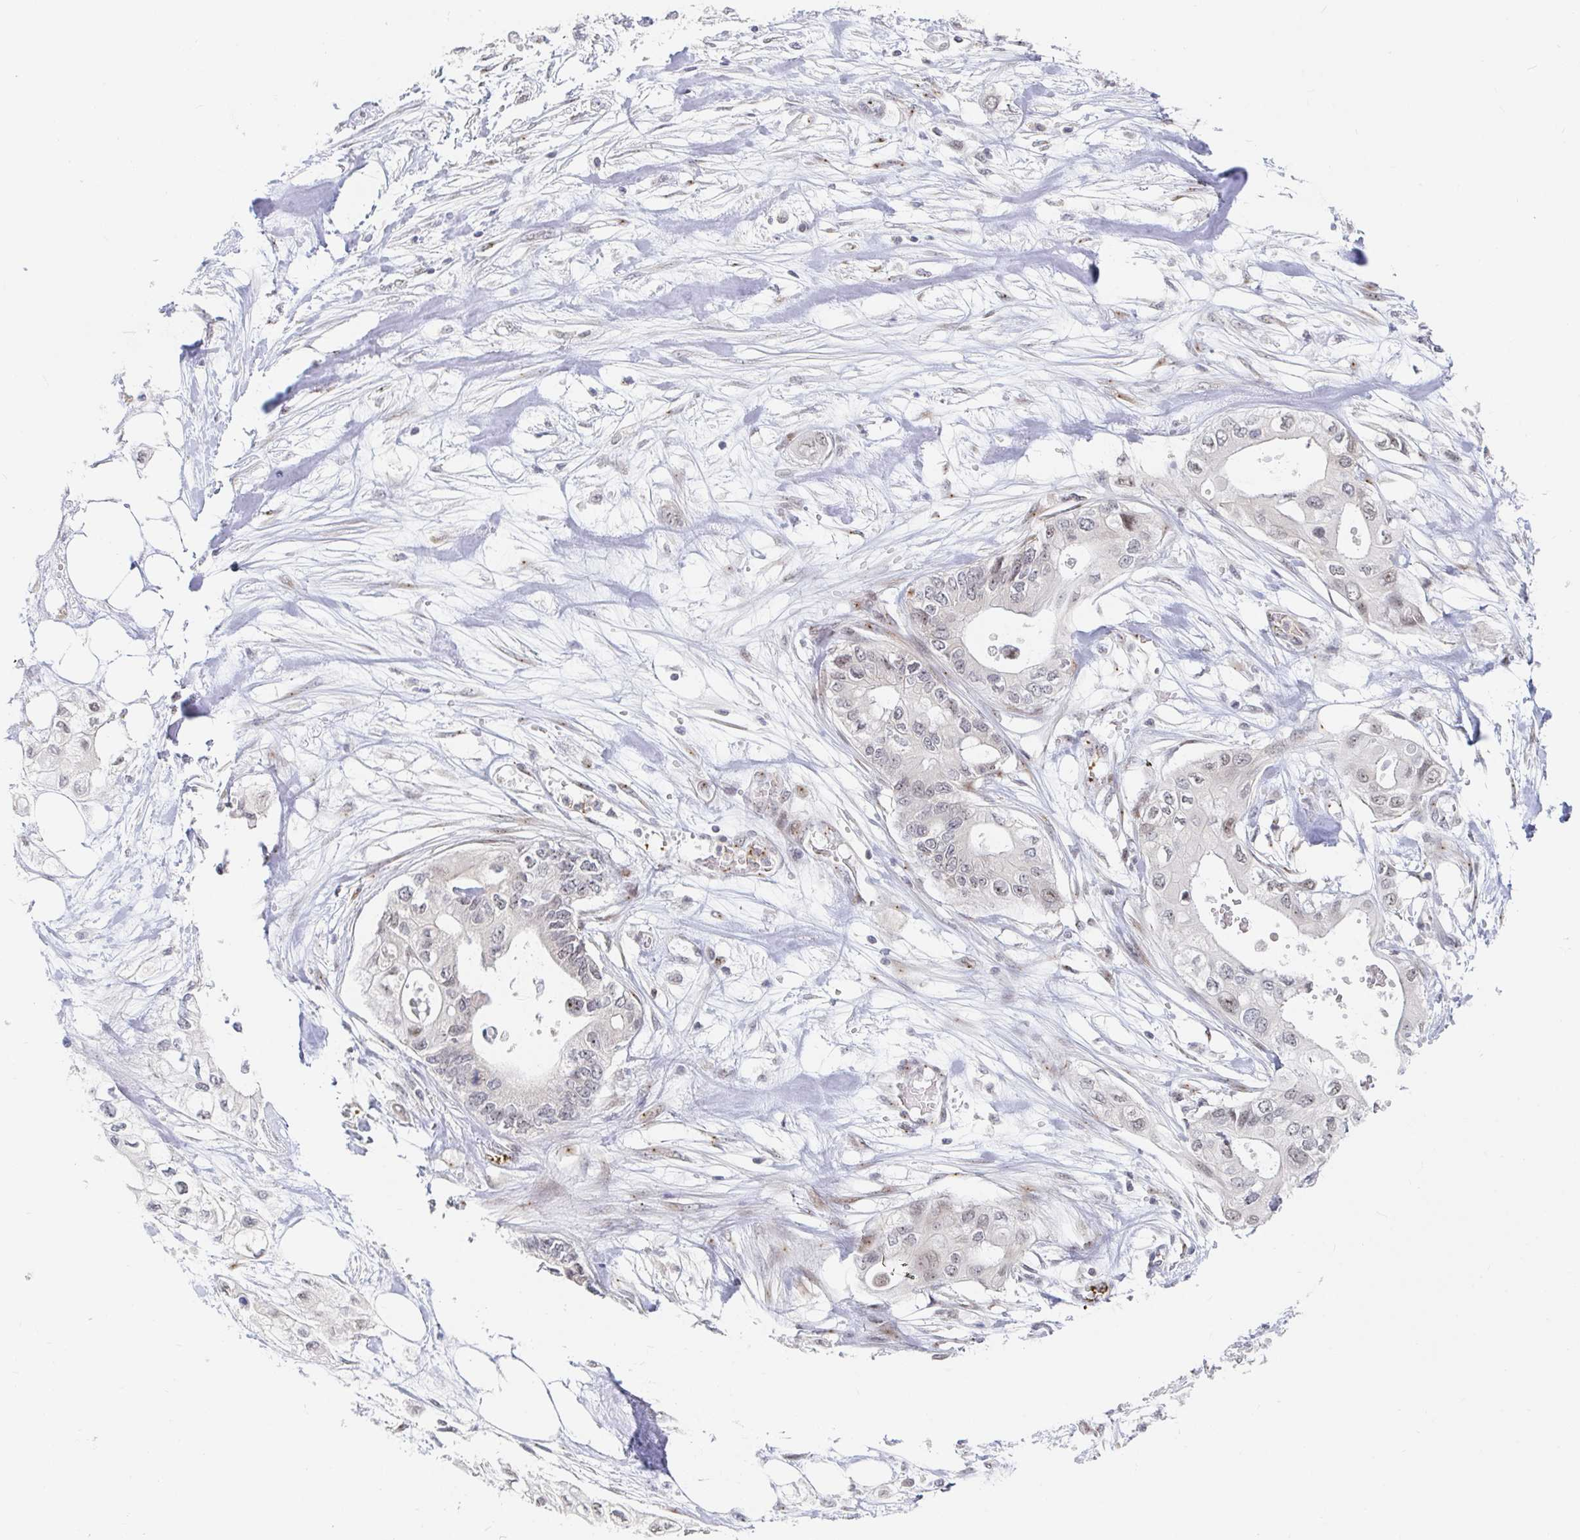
{"staining": {"intensity": "weak", "quantity": "<25%", "location": "nuclear"}, "tissue": "pancreatic cancer", "cell_type": "Tumor cells", "image_type": "cancer", "snomed": [{"axis": "morphology", "description": "Adenocarcinoma, NOS"}, {"axis": "topography", "description": "Pancreas"}], "caption": "A histopathology image of human adenocarcinoma (pancreatic) is negative for staining in tumor cells. (Stains: DAB (3,3'-diaminobenzidine) immunohistochemistry (IHC) with hematoxylin counter stain, Microscopy: brightfield microscopy at high magnification).", "gene": "CHD2", "patient": {"sex": "female", "age": 63}}